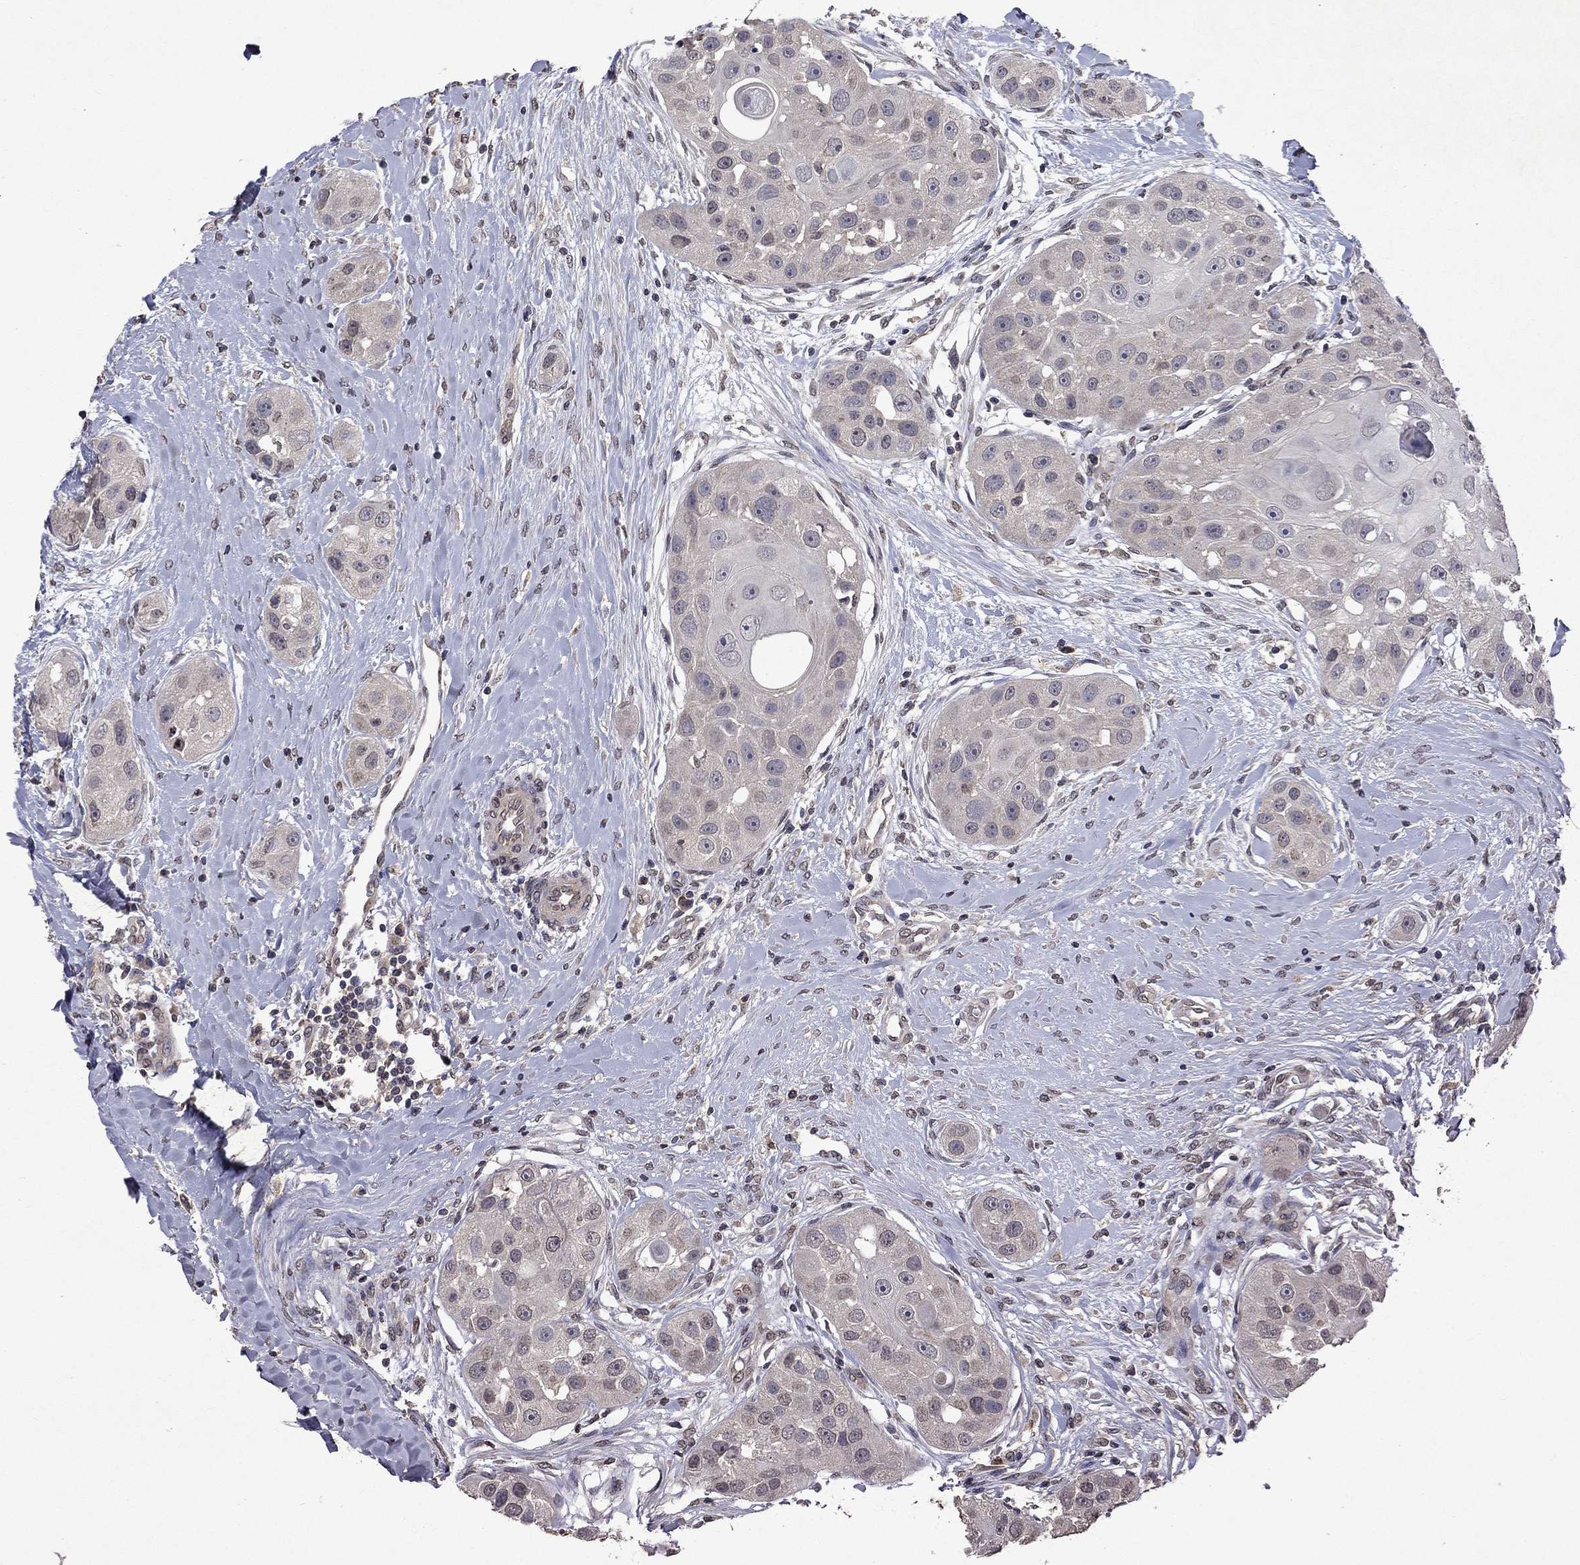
{"staining": {"intensity": "negative", "quantity": "none", "location": "none"}, "tissue": "head and neck cancer", "cell_type": "Tumor cells", "image_type": "cancer", "snomed": [{"axis": "morphology", "description": "Normal tissue, NOS"}, {"axis": "morphology", "description": "Squamous cell carcinoma, NOS"}, {"axis": "topography", "description": "Skeletal muscle"}, {"axis": "topography", "description": "Head-Neck"}], "caption": "Human head and neck cancer stained for a protein using immunohistochemistry reveals no positivity in tumor cells.", "gene": "TTC38", "patient": {"sex": "male", "age": 51}}